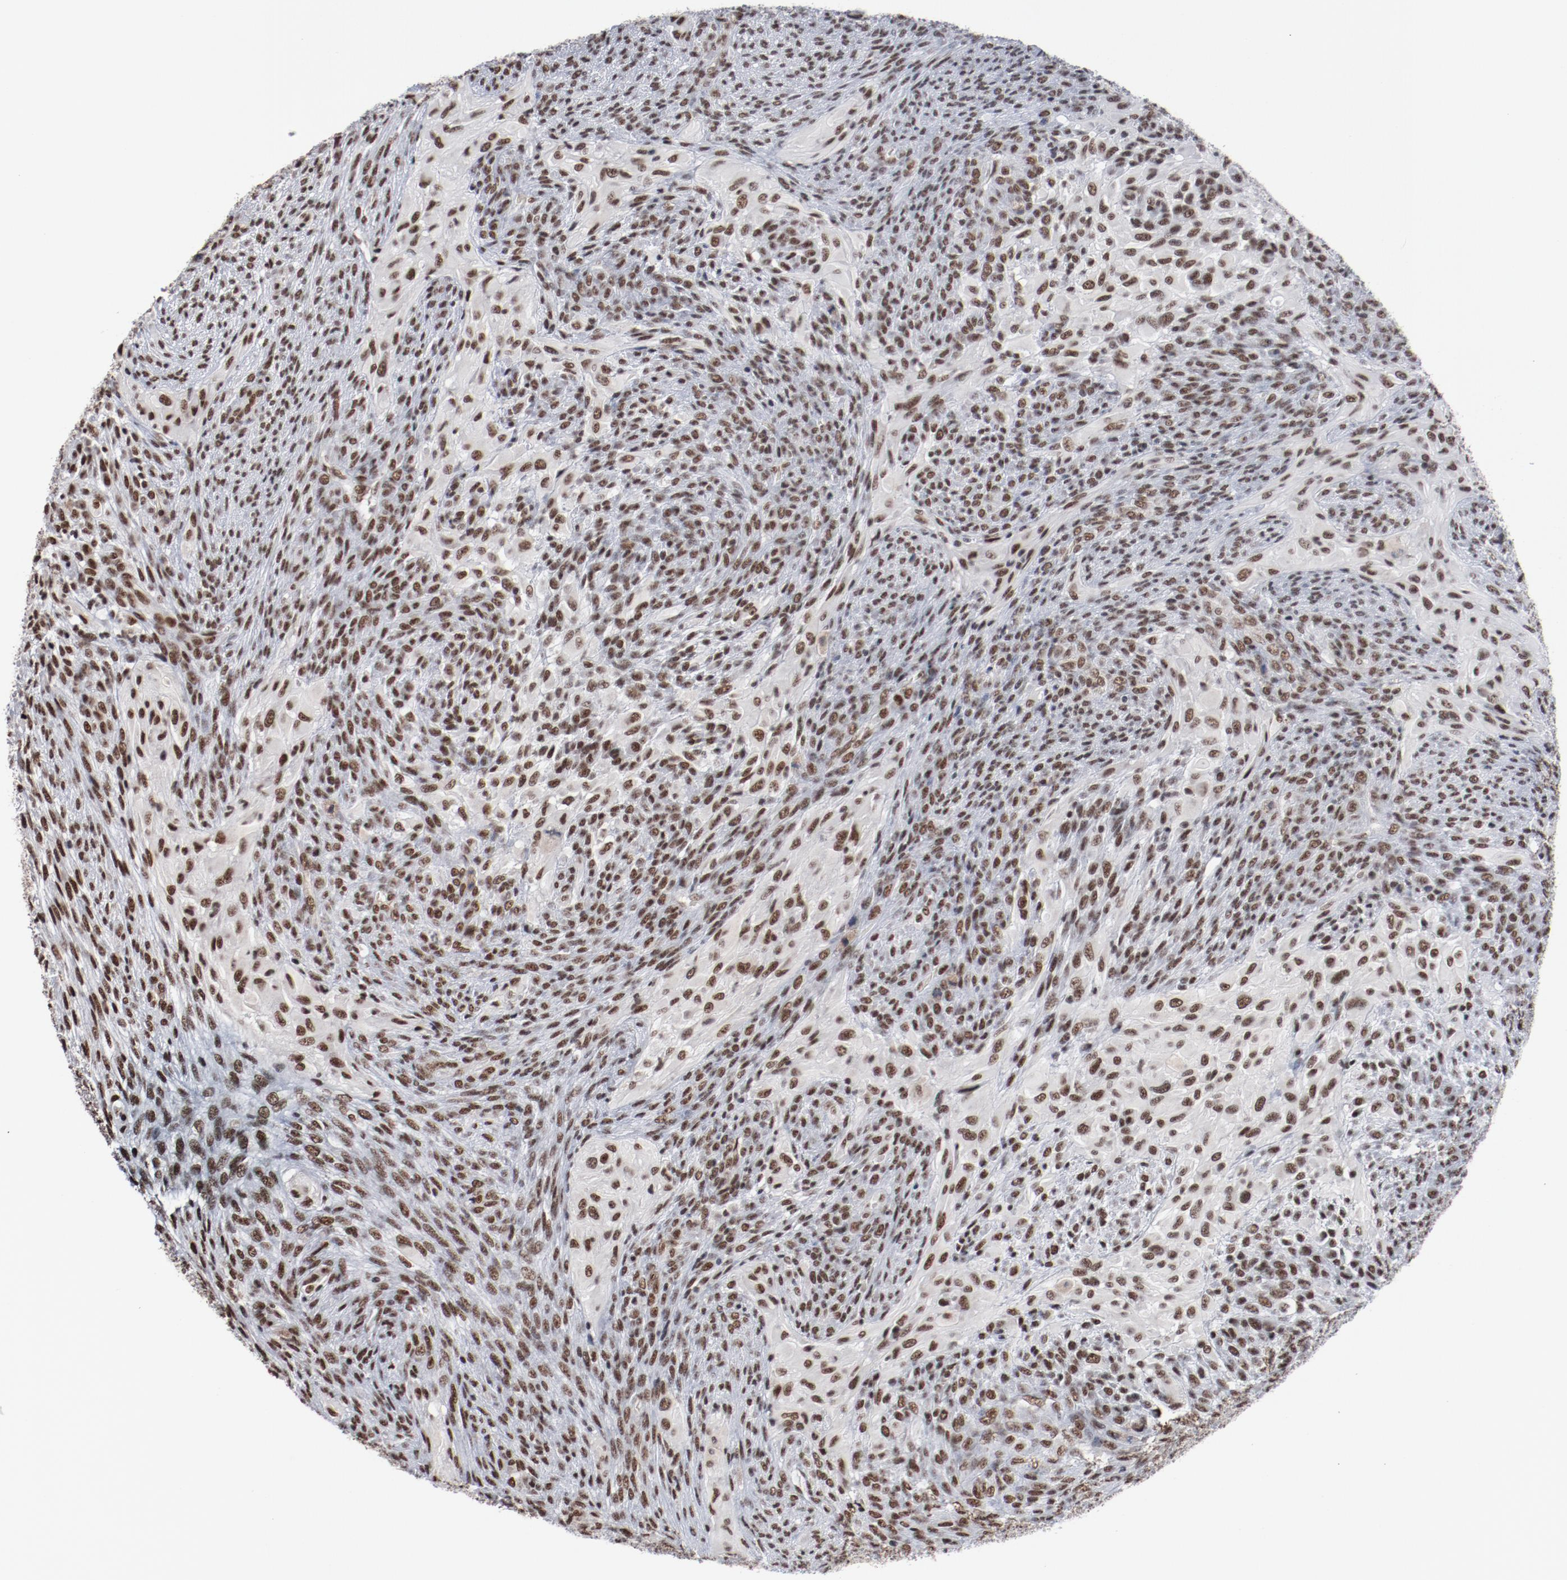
{"staining": {"intensity": "strong", "quantity": ">75%", "location": "nuclear"}, "tissue": "glioma", "cell_type": "Tumor cells", "image_type": "cancer", "snomed": [{"axis": "morphology", "description": "Glioma, malignant, High grade"}, {"axis": "topography", "description": "Cerebral cortex"}], "caption": "Immunohistochemistry (IHC) photomicrograph of glioma stained for a protein (brown), which exhibits high levels of strong nuclear positivity in about >75% of tumor cells.", "gene": "BUB3", "patient": {"sex": "female", "age": 55}}